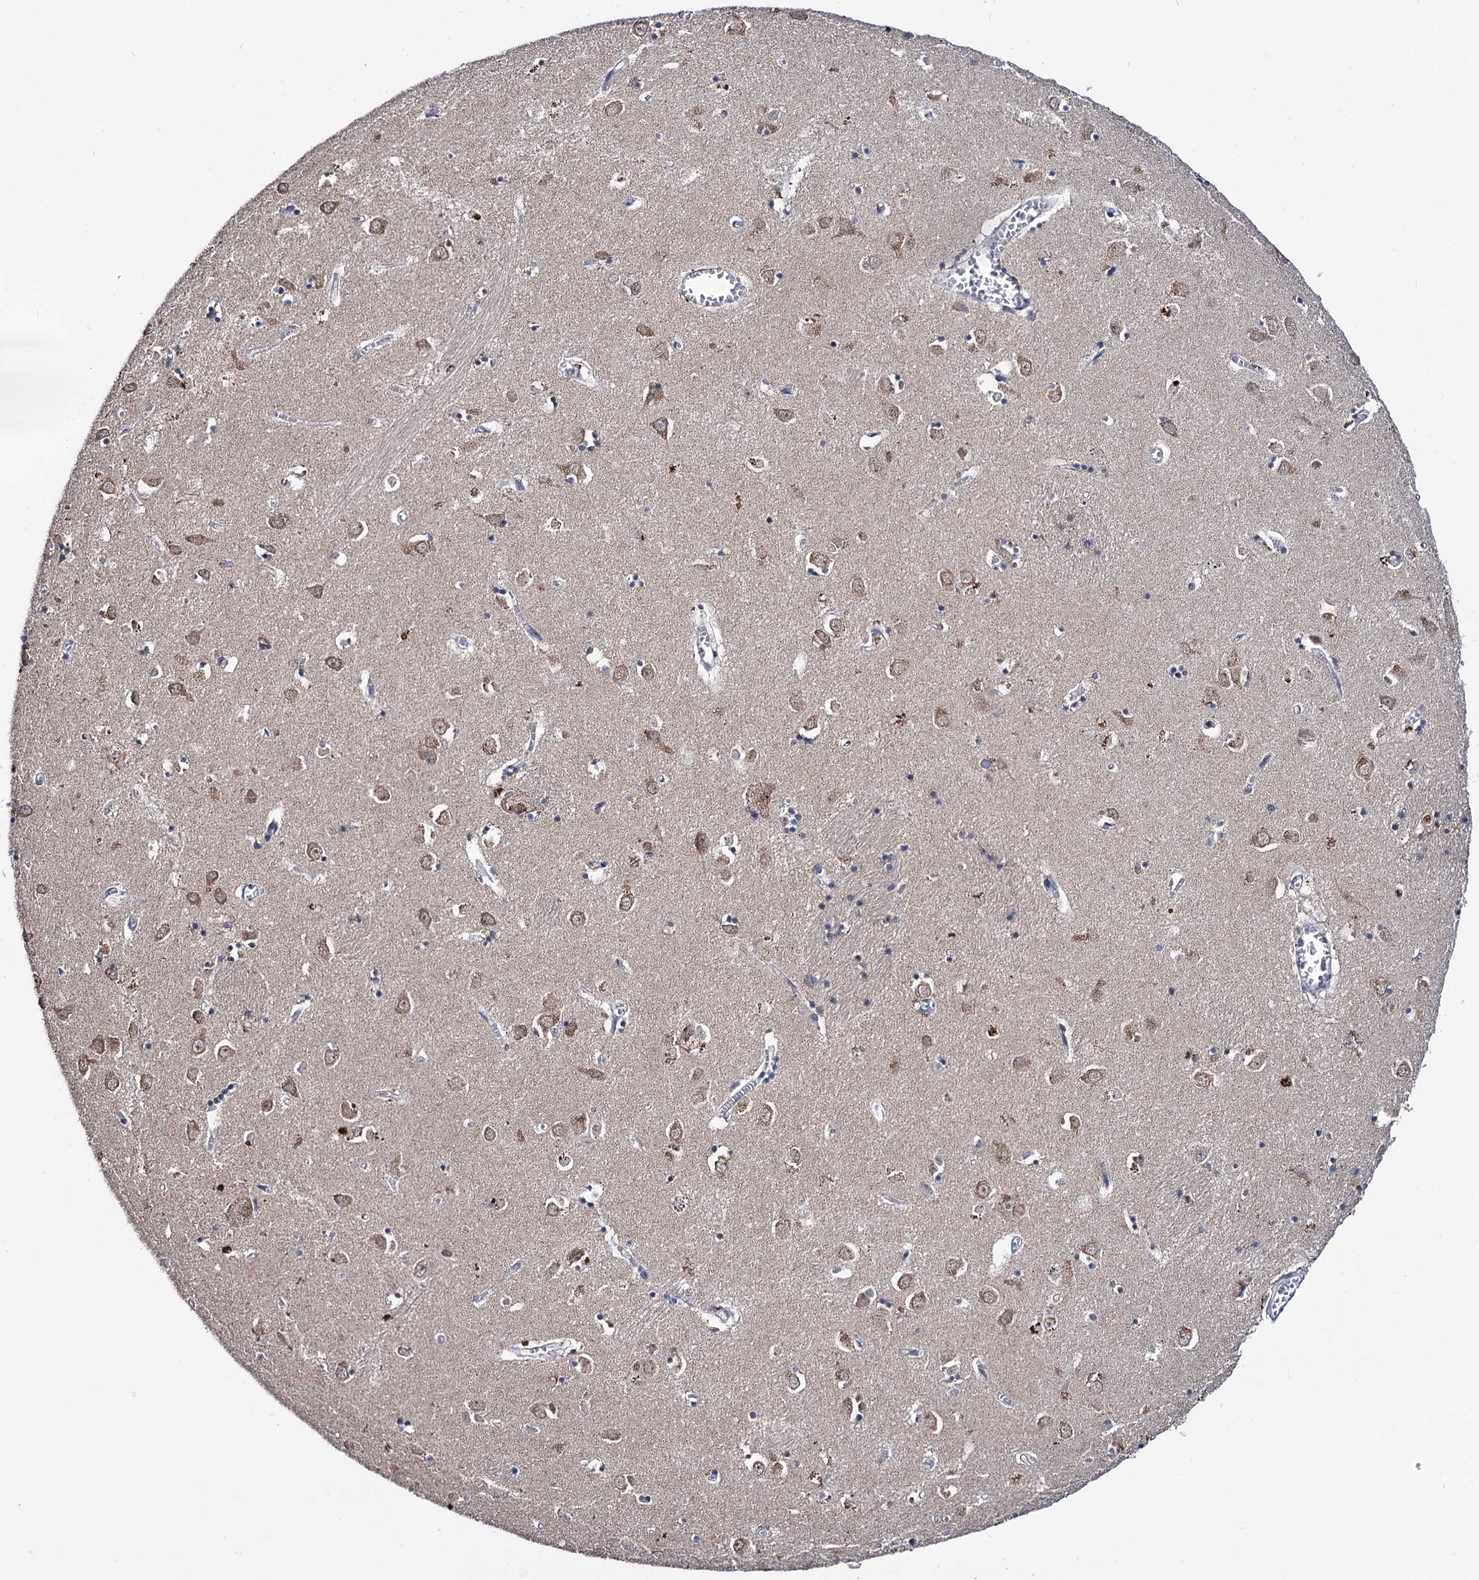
{"staining": {"intensity": "weak", "quantity": "<25%", "location": "cytoplasmic/membranous,nuclear"}, "tissue": "caudate", "cell_type": "Glial cells", "image_type": "normal", "snomed": [{"axis": "morphology", "description": "Normal tissue, NOS"}, {"axis": "topography", "description": "Lateral ventricle wall"}], "caption": "This is an IHC histopathology image of benign caudate. There is no positivity in glial cells.", "gene": "SMCHD1", "patient": {"sex": "male", "age": 70}}